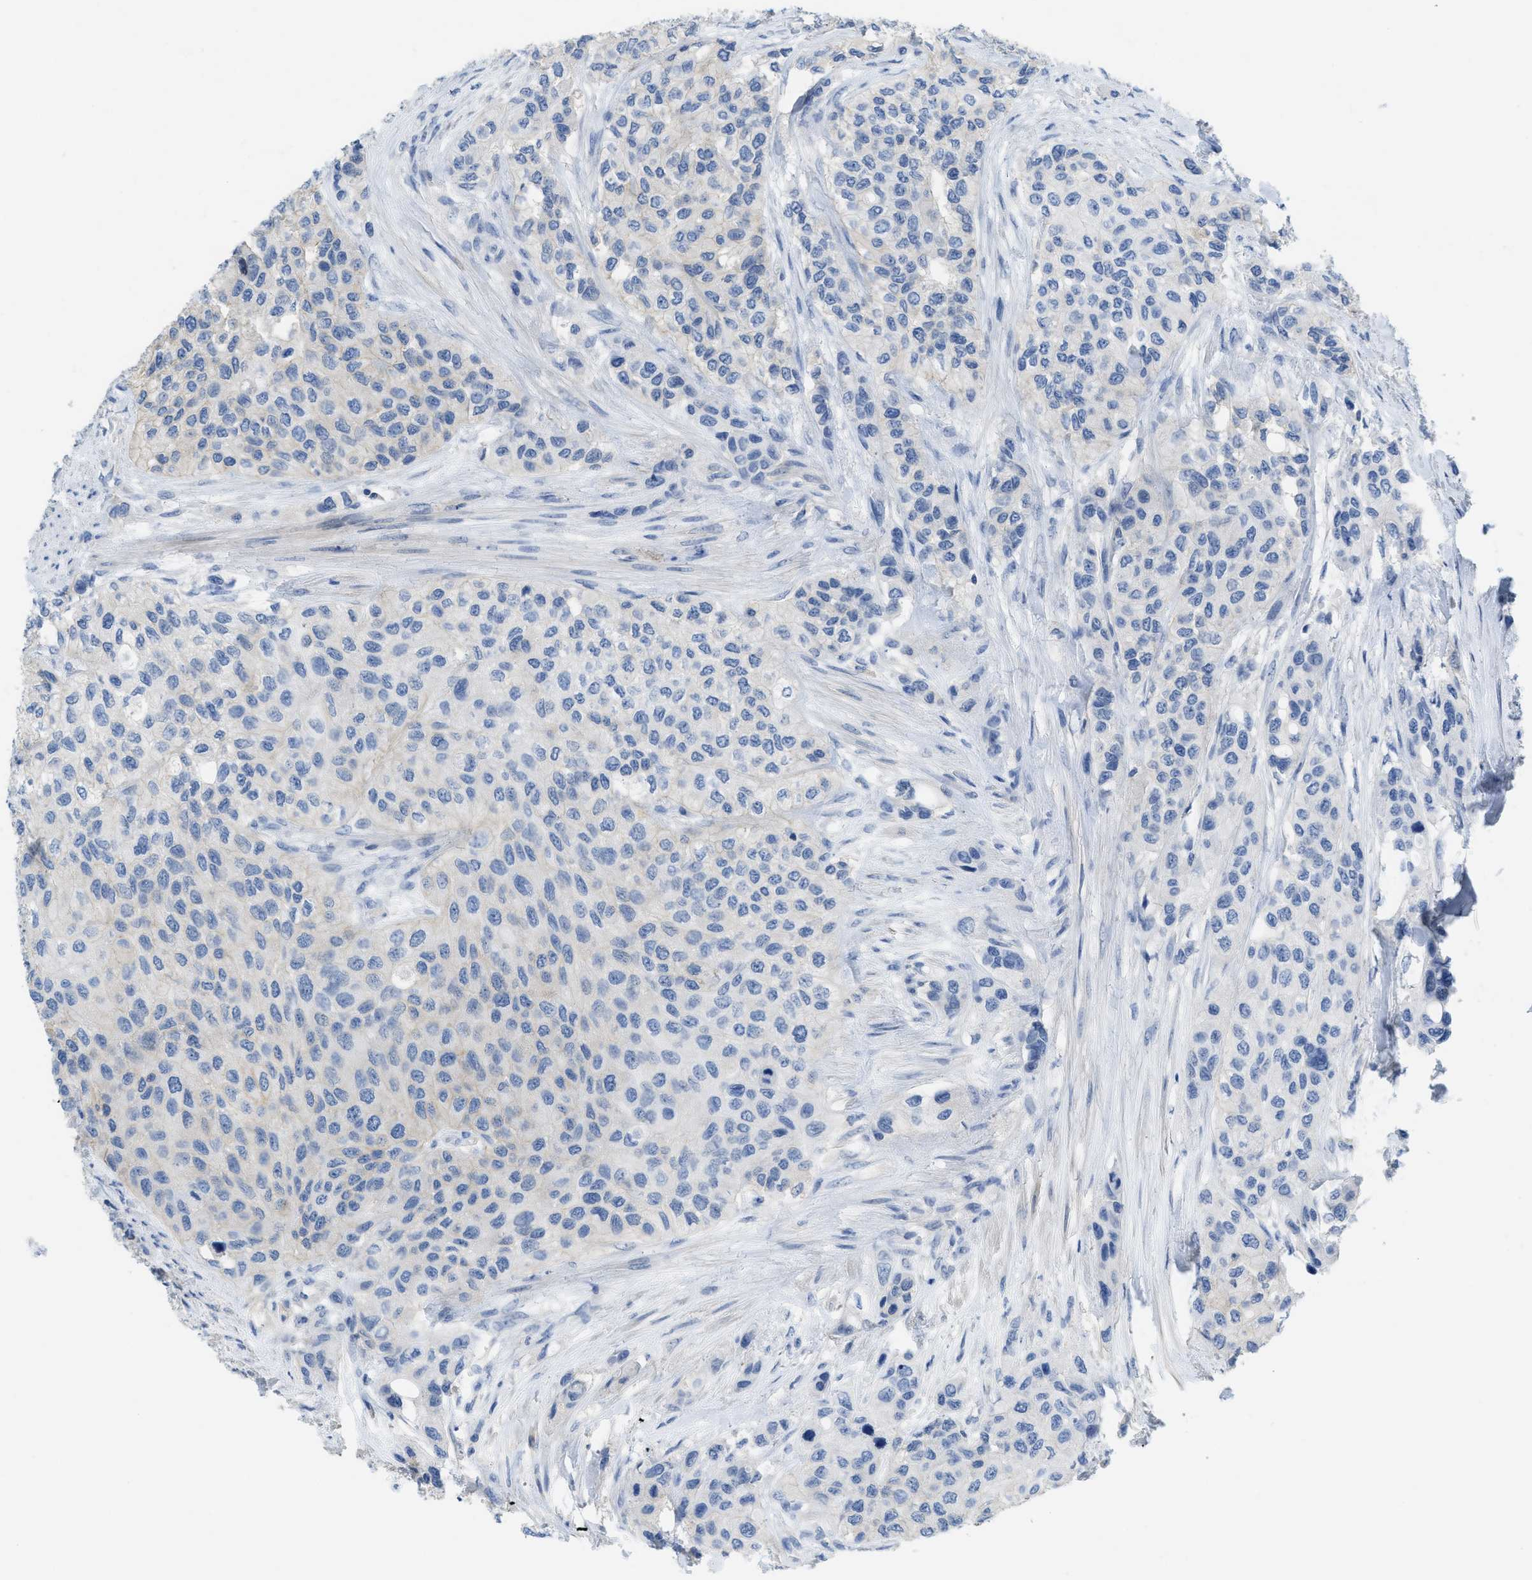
{"staining": {"intensity": "negative", "quantity": "none", "location": "none"}, "tissue": "urothelial cancer", "cell_type": "Tumor cells", "image_type": "cancer", "snomed": [{"axis": "morphology", "description": "Urothelial carcinoma, High grade"}, {"axis": "topography", "description": "Urinary bladder"}], "caption": "High magnification brightfield microscopy of high-grade urothelial carcinoma stained with DAB (3,3'-diaminobenzidine) (brown) and counterstained with hematoxylin (blue): tumor cells show no significant expression. (Immunohistochemistry (ihc), brightfield microscopy, high magnification).", "gene": "CNNM4", "patient": {"sex": "female", "age": 56}}